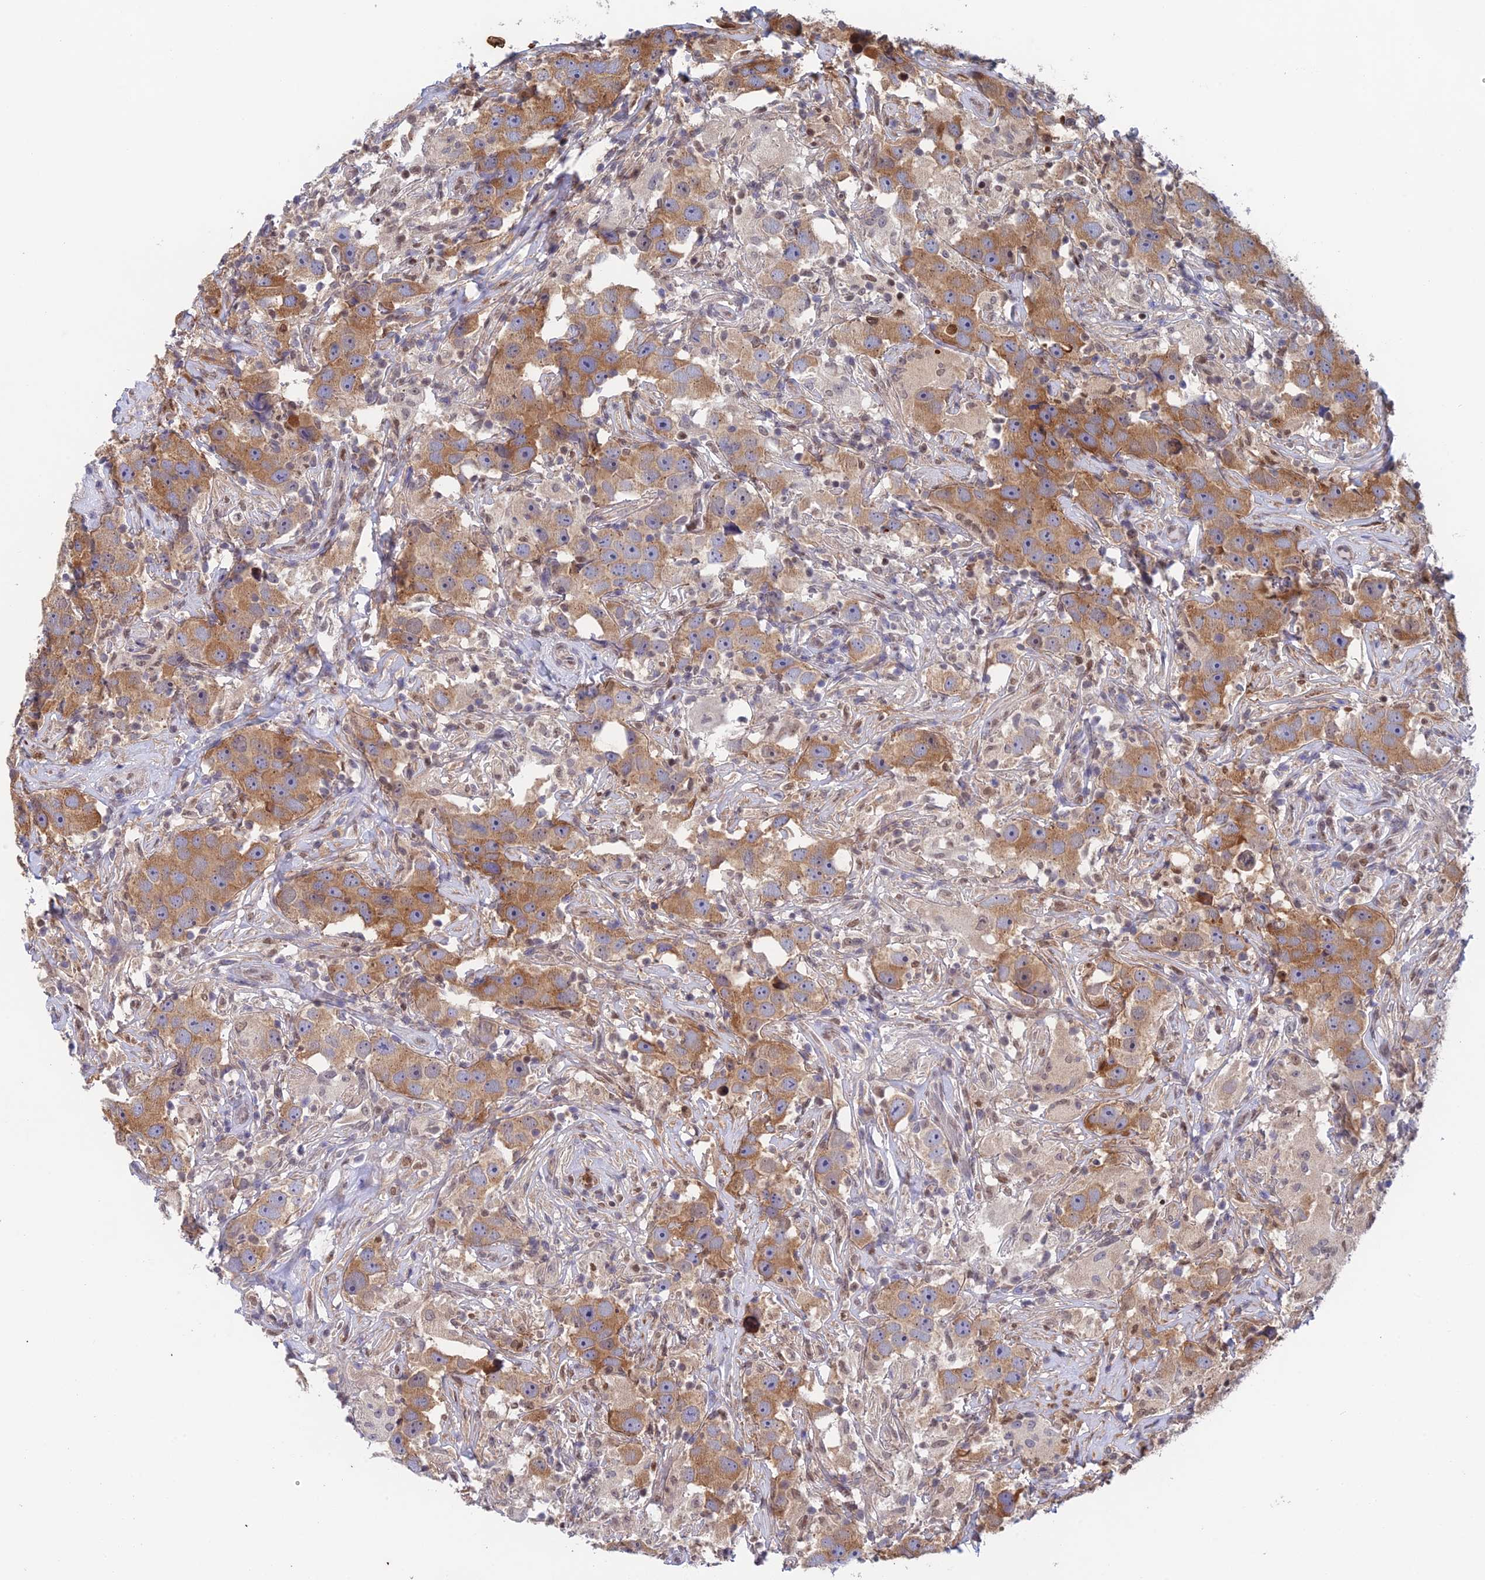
{"staining": {"intensity": "moderate", "quantity": ">75%", "location": "cytoplasmic/membranous"}, "tissue": "testis cancer", "cell_type": "Tumor cells", "image_type": "cancer", "snomed": [{"axis": "morphology", "description": "Seminoma, NOS"}, {"axis": "topography", "description": "Testis"}], "caption": "Tumor cells exhibit medium levels of moderate cytoplasmic/membranous positivity in about >75% of cells in human testis cancer (seminoma).", "gene": "MRPL17", "patient": {"sex": "male", "age": 49}}